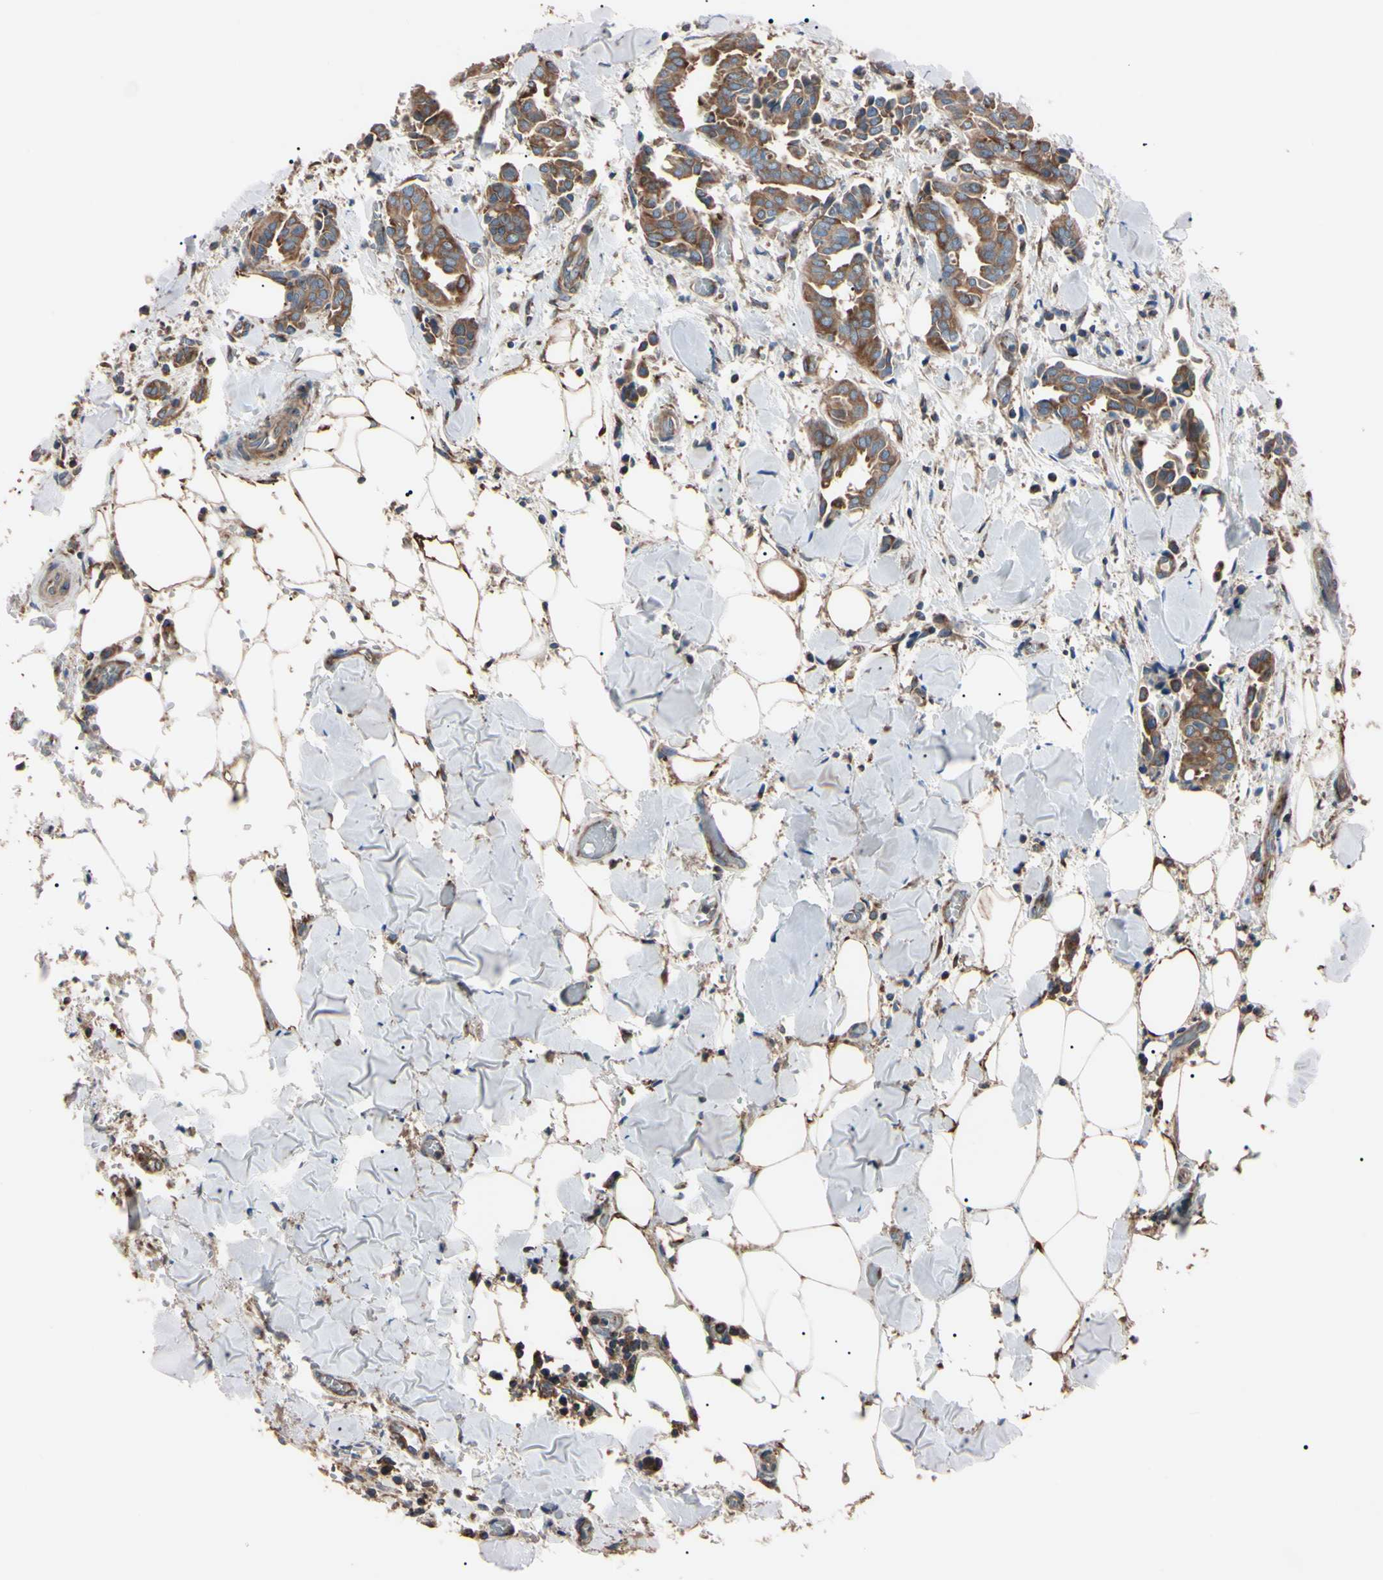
{"staining": {"intensity": "moderate", "quantity": ">75%", "location": "cytoplasmic/membranous"}, "tissue": "head and neck cancer", "cell_type": "Tumor cells", "image_type": "cancer", "snomed": [{"axis": "morphology", "description": "Adenocarcinoma, NOS"}, {"axis": "topography", "description": "Salivary gland"}, {"axis": "topography", "description": "Head-Neck"}], "caption": "Head and neck cancer stained for a protein reveals moderate cytoplasmic/membranous positivity in tumor cells.", "gene": "PRKACA", "patient": {"sex": "female", "age": 59}}